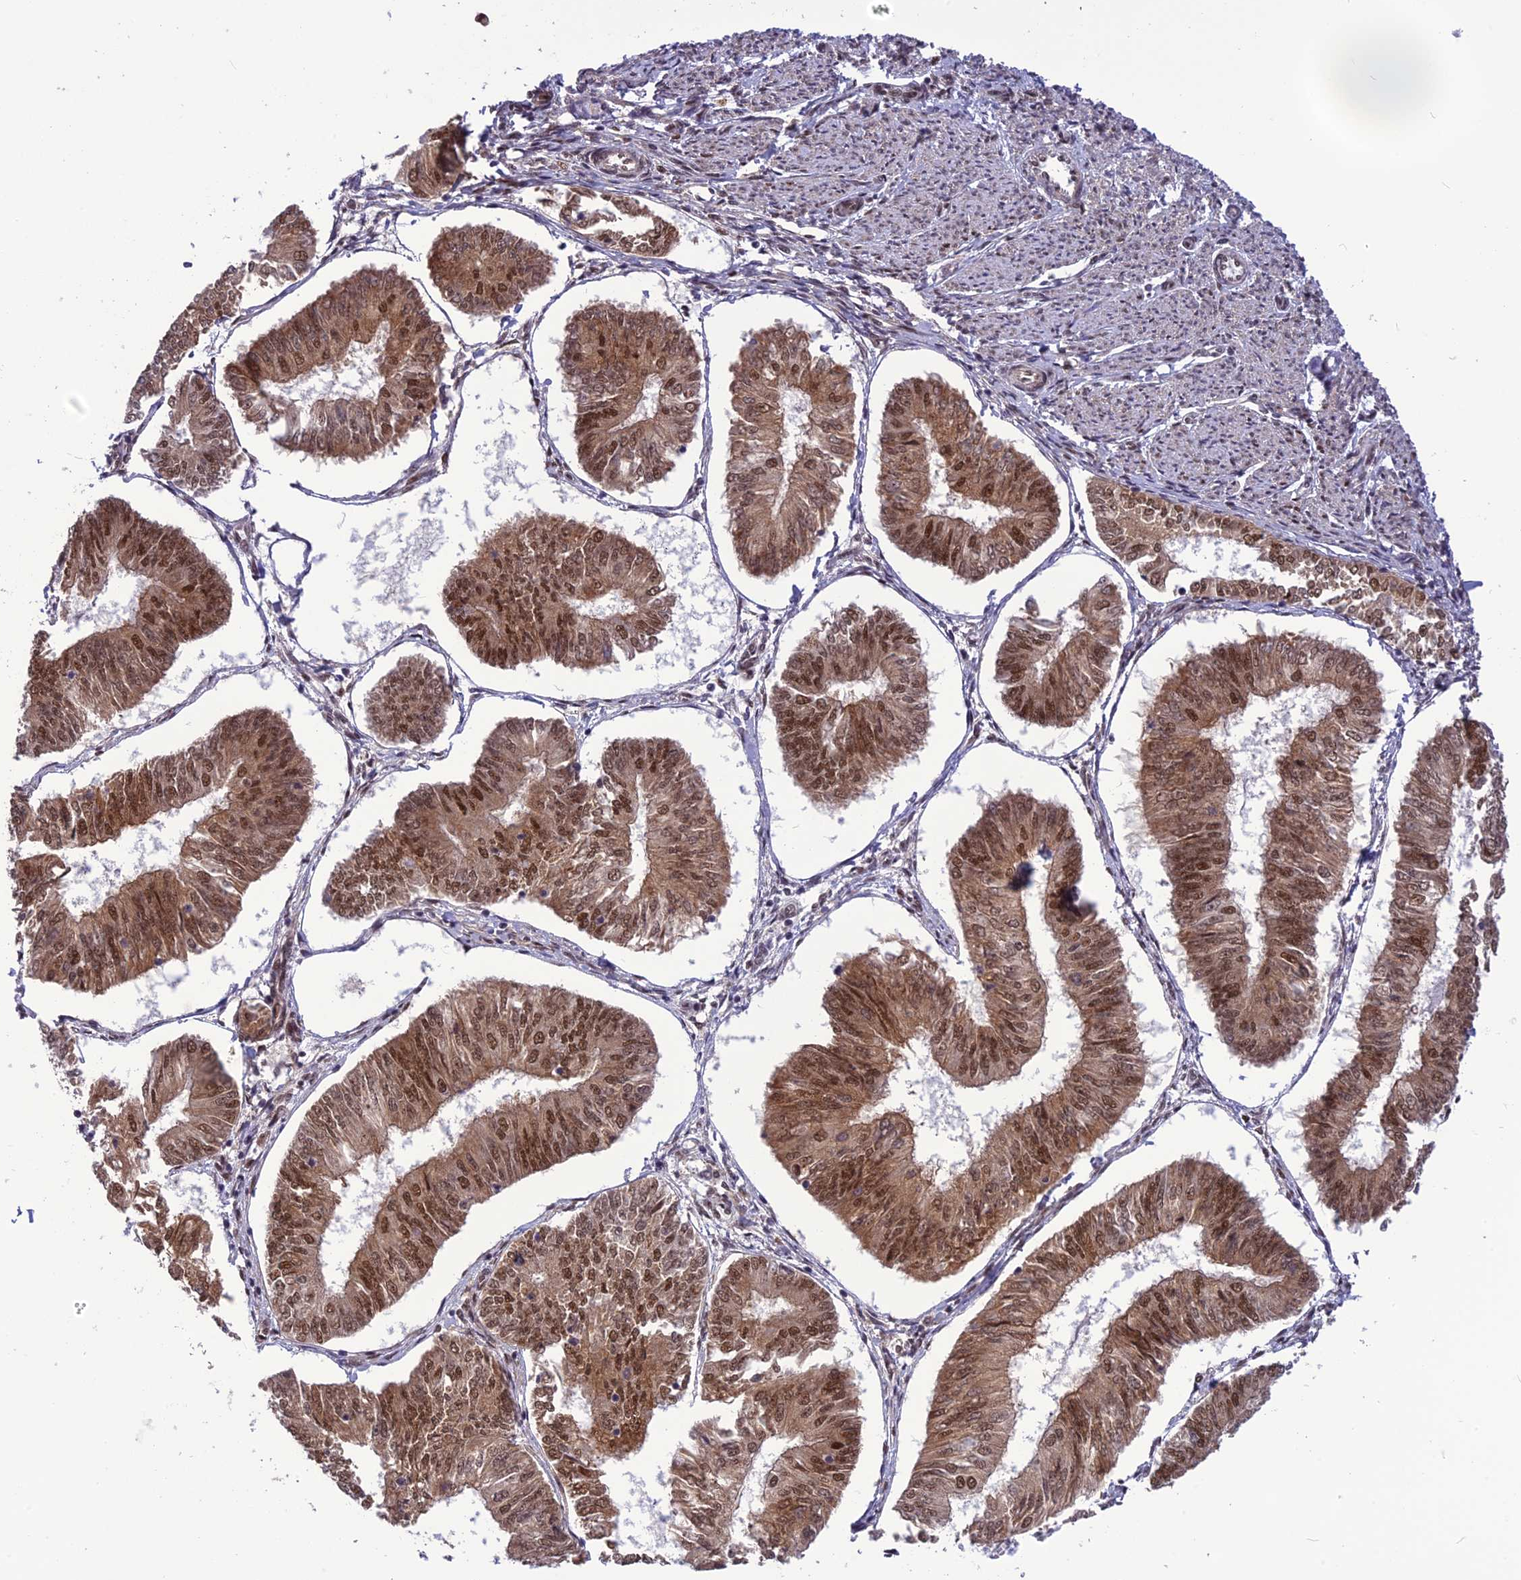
{"staining": {"intensity": "moderate", "quantity": ">75%", "location": "cytoplasmic/membranous,nuclear"}, "tissue": "endometrial cancer", "cell_type": "Tumor cells", "image_type": "cancer", "snomed": [{"axis": "morphology", "description": "Adenocarcinoma, NOS"}, {"axis": "topography", "description": "Endometrium"}], "caption": "Immunohistochemical staining of human endometrial cancer reveals medium levels of moderate cytoplasmic/membranous and nuclear expression in about >75% of tumor cells.", "gene": "RTRAF", "patient": {"sex": "female", "age": 58}}